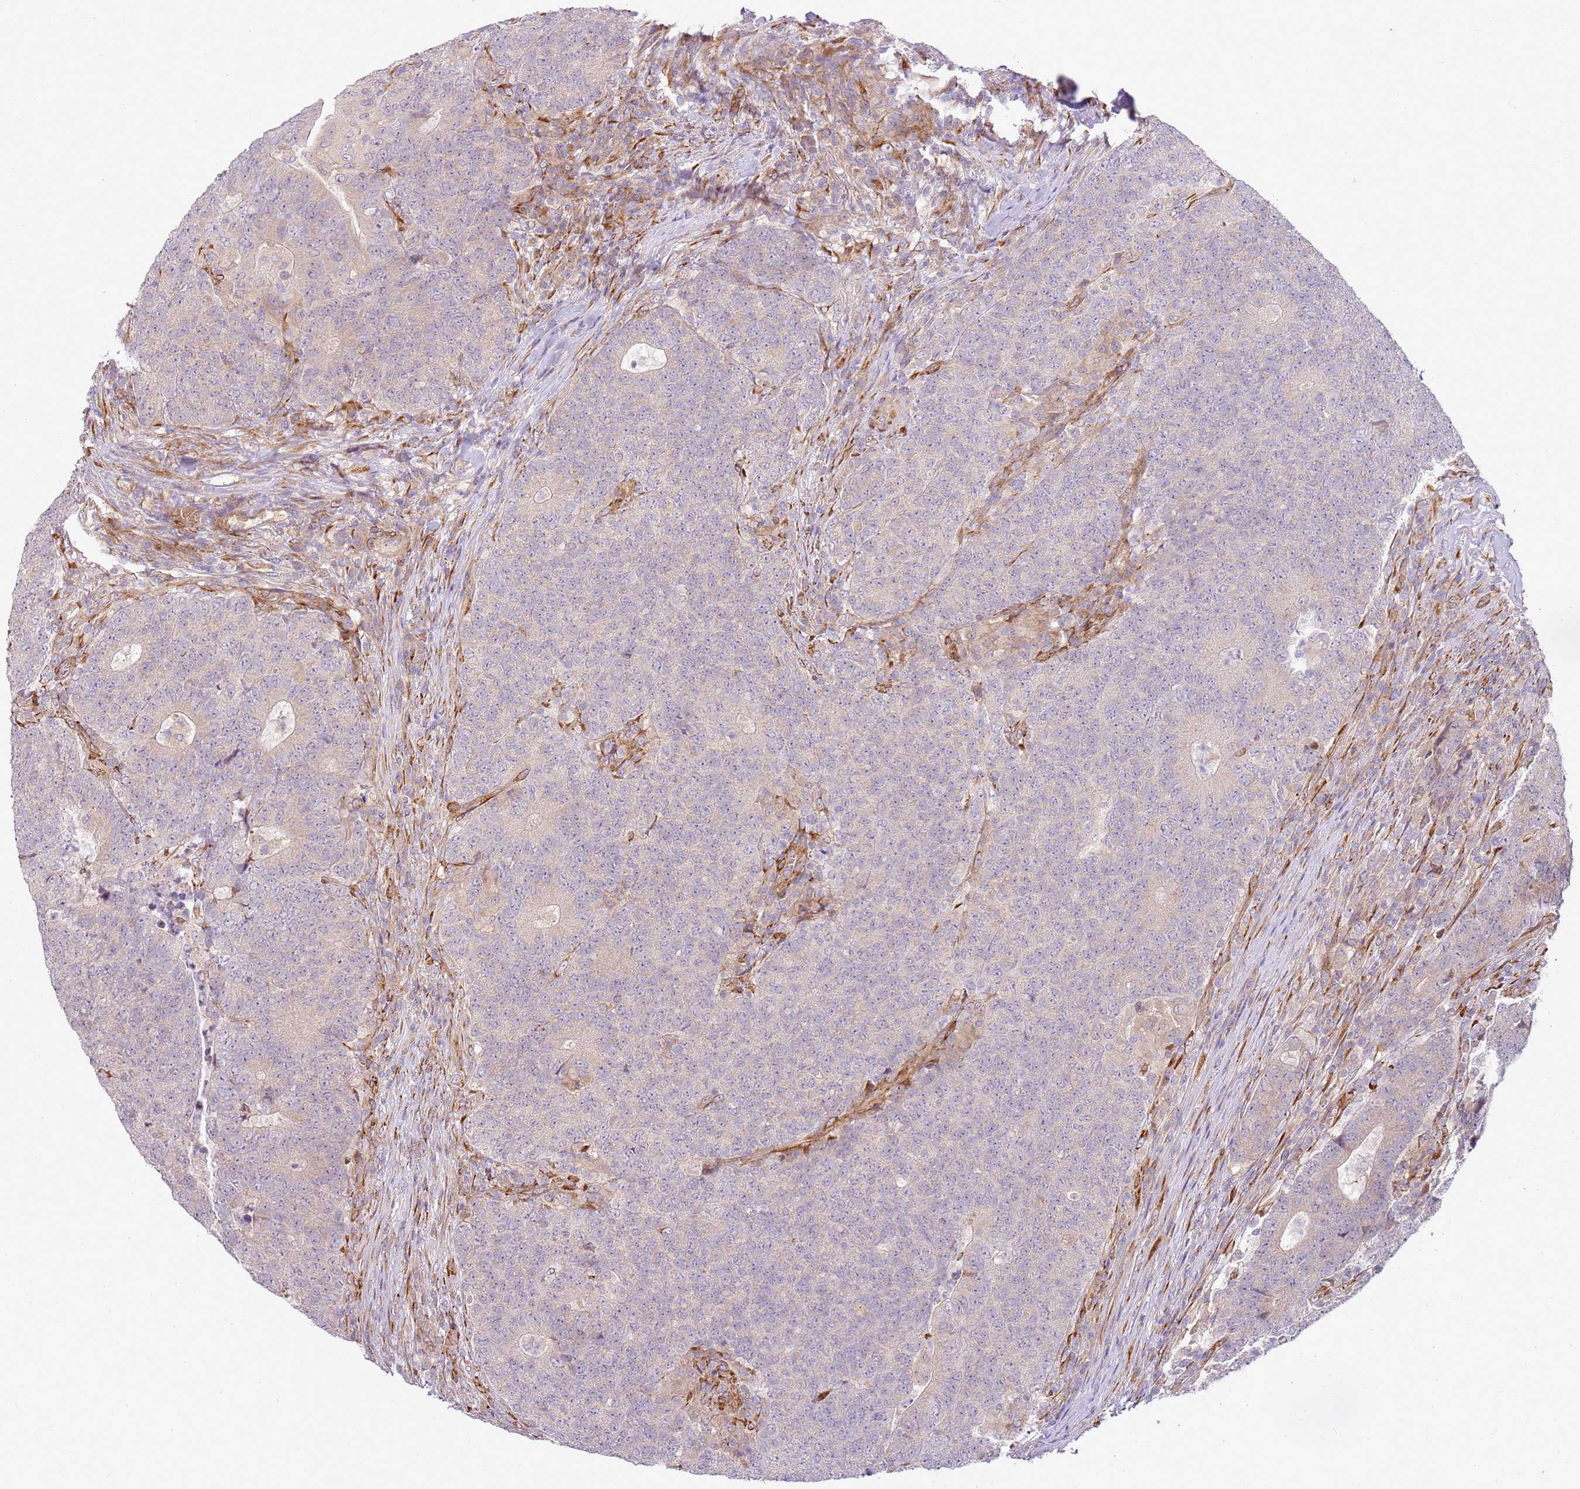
{"staining": {"intensity": "weak", "quantity": "<25%", "location": "cytoplasmic/membranous"}, "tissue": "colorectal cancer", "cell_type": "Tumor cells", "image_type": "cancer", "snomed": [{"axis": "morphology", "description": "Adenocarcinoma, NOS"}, {"axis": "topography", "description": "Colon"}], "caption": "High power microscopy photomicrograph of an immunohistochemistry (IHC) histopathology image of adenocarcinoma (colorectal), revealing no significant positivity in tumor cells.", "gene": "GRAP", "patient": {"sex": "female", "age": 75}}